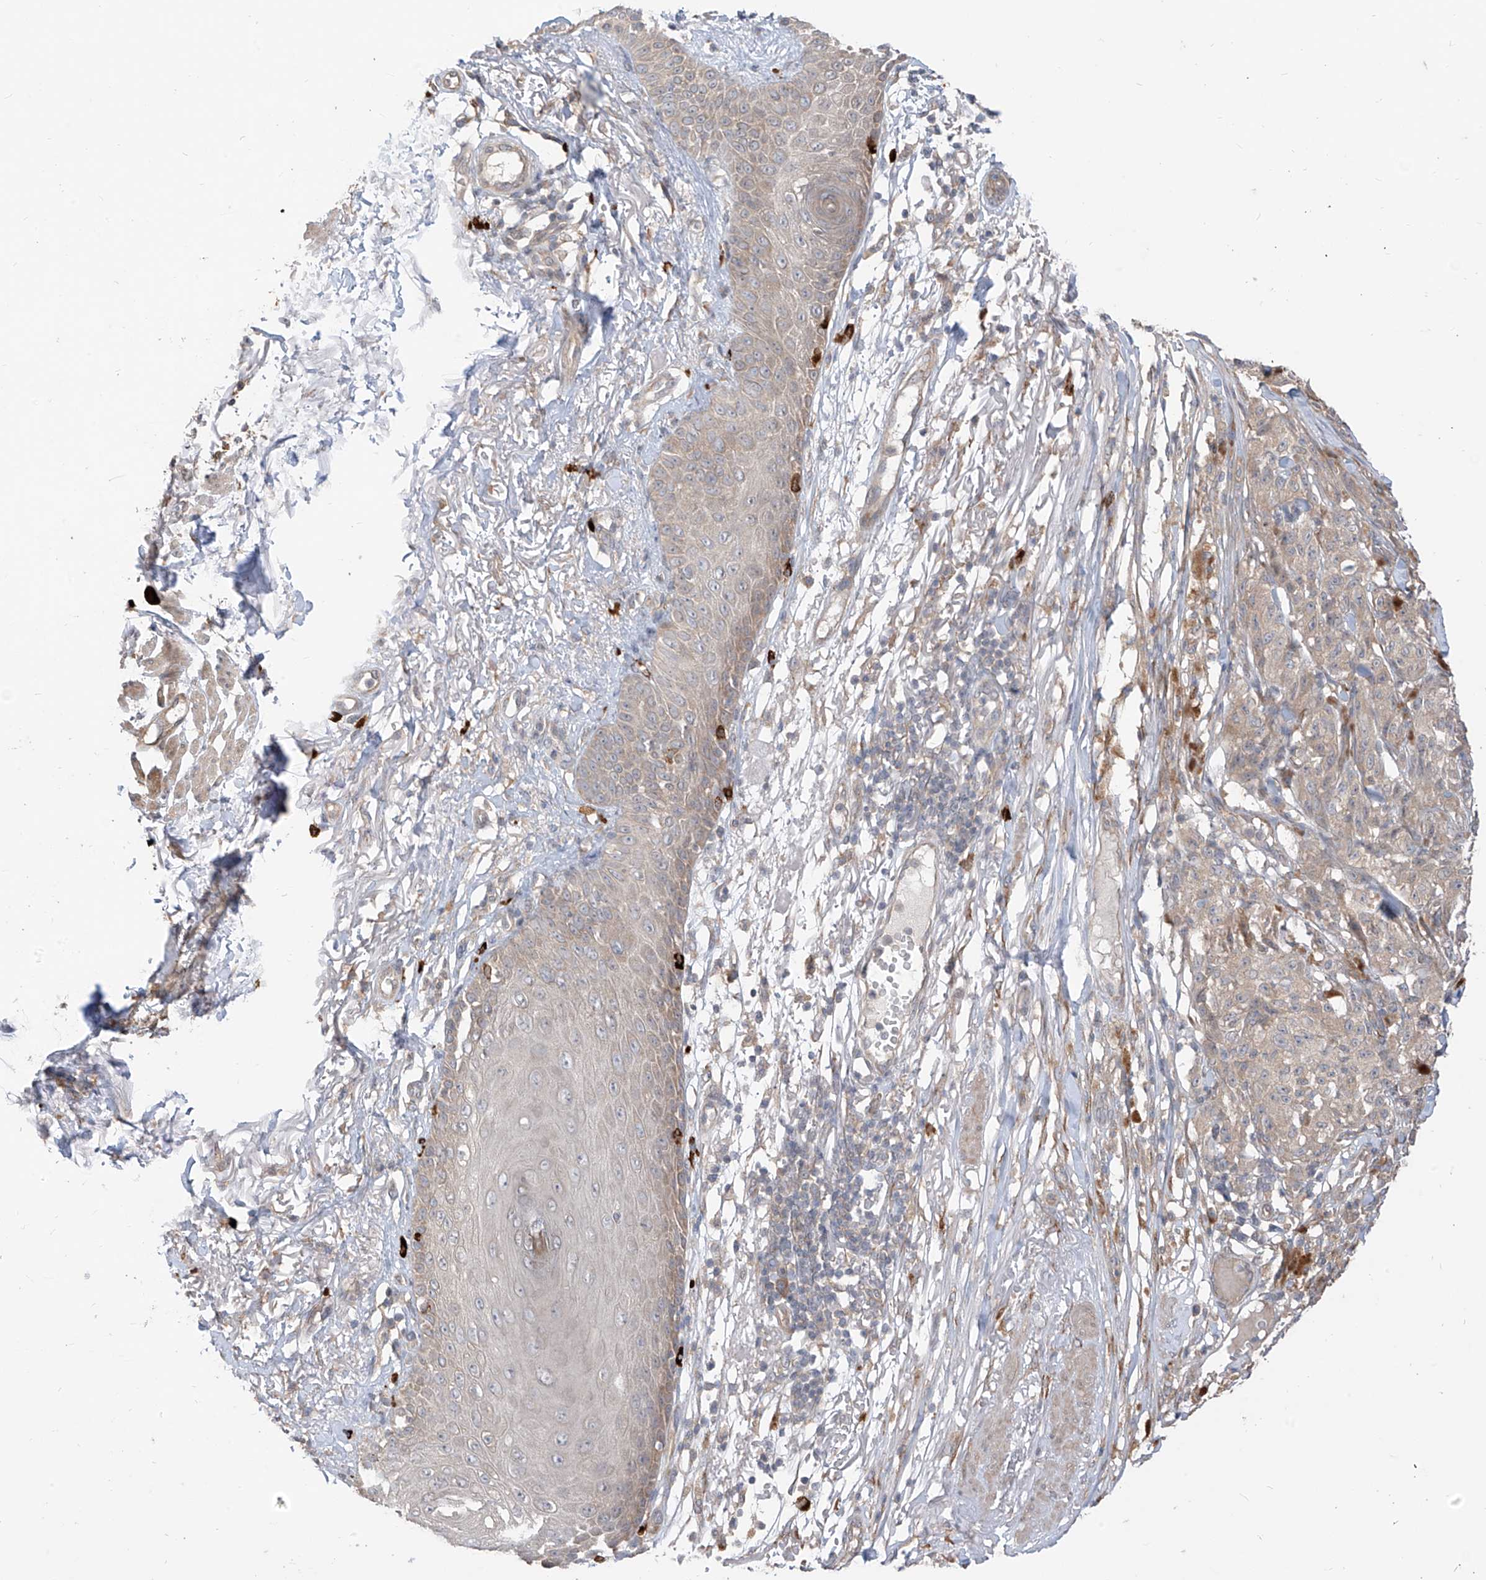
{"staining": {"intensity": "negative", "quantity": "none", "location": "none"}, "tissue": "melanoma", "cell_type": "Tumor cells", "image_type": "cancer", "snomed": [{"axis": "morphology", "description": "Malignant melanoma, NOS"}, {"axis": "topography", "description": "Skin"}], "caption": "DAB immunohistochemical staining of malignant melanoma reveals no significant positivity in tumor cells.", "gene": "MTUS2", "patient": {"sex": "female", "age": 82}}